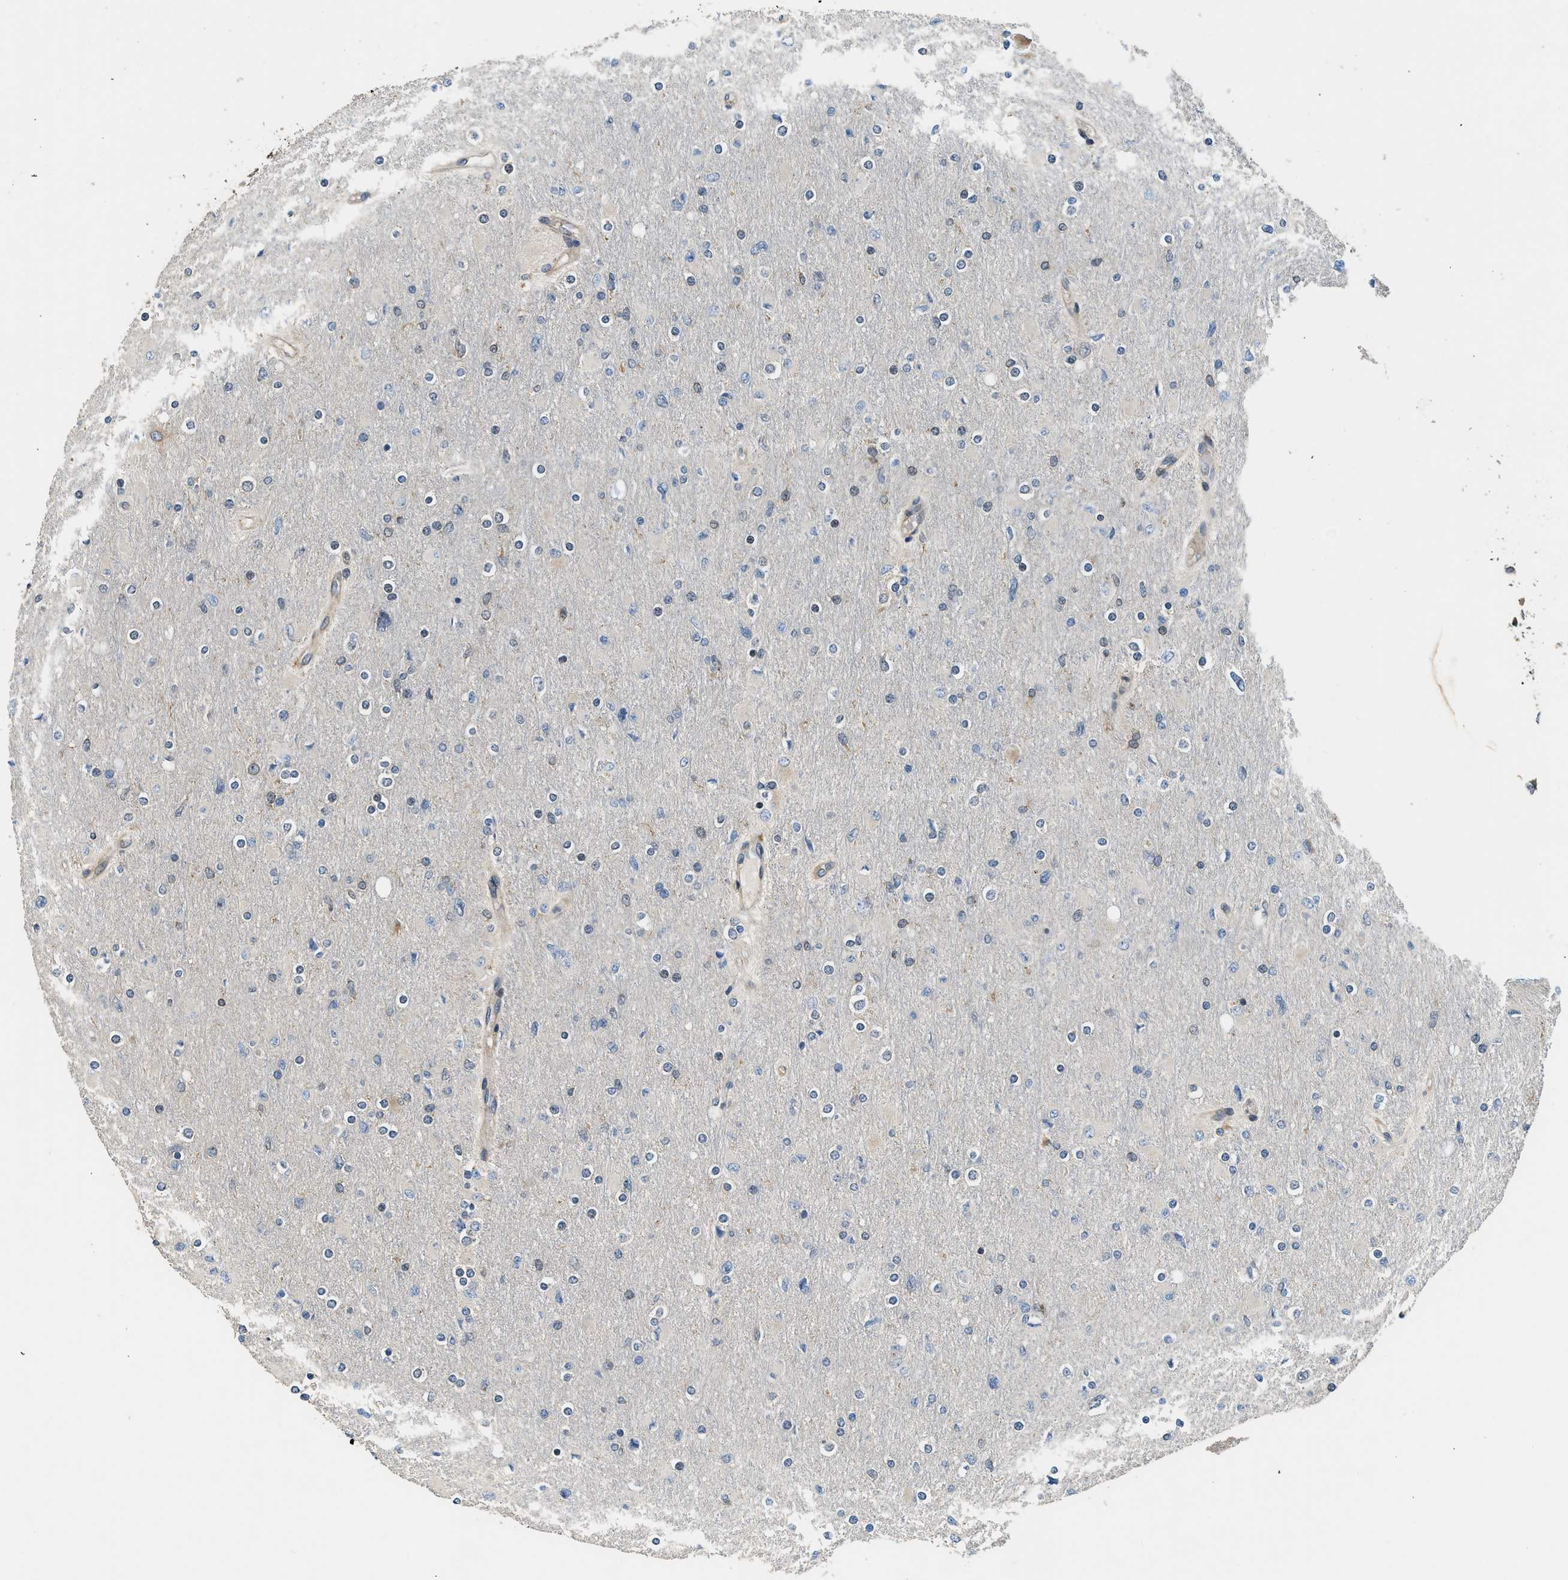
{"staining": {"intensity": "negative", "quantity": "none", "location": "none"}, "tissue": "glioma", "cell_type": "Tumor cells", "image_type": "cancer", "snomed": [{"axis": "morphology", "description": "Glioma, malignant, High grade"}, {"axis": "topography", "description": "Cerebral cortex"}], "caption": "A micrograph of glioma stained for a protein exhibits no brown staining in tumor cells.", "gene": "RETREG3", "patient": {"sex": "female", "age": 36}}